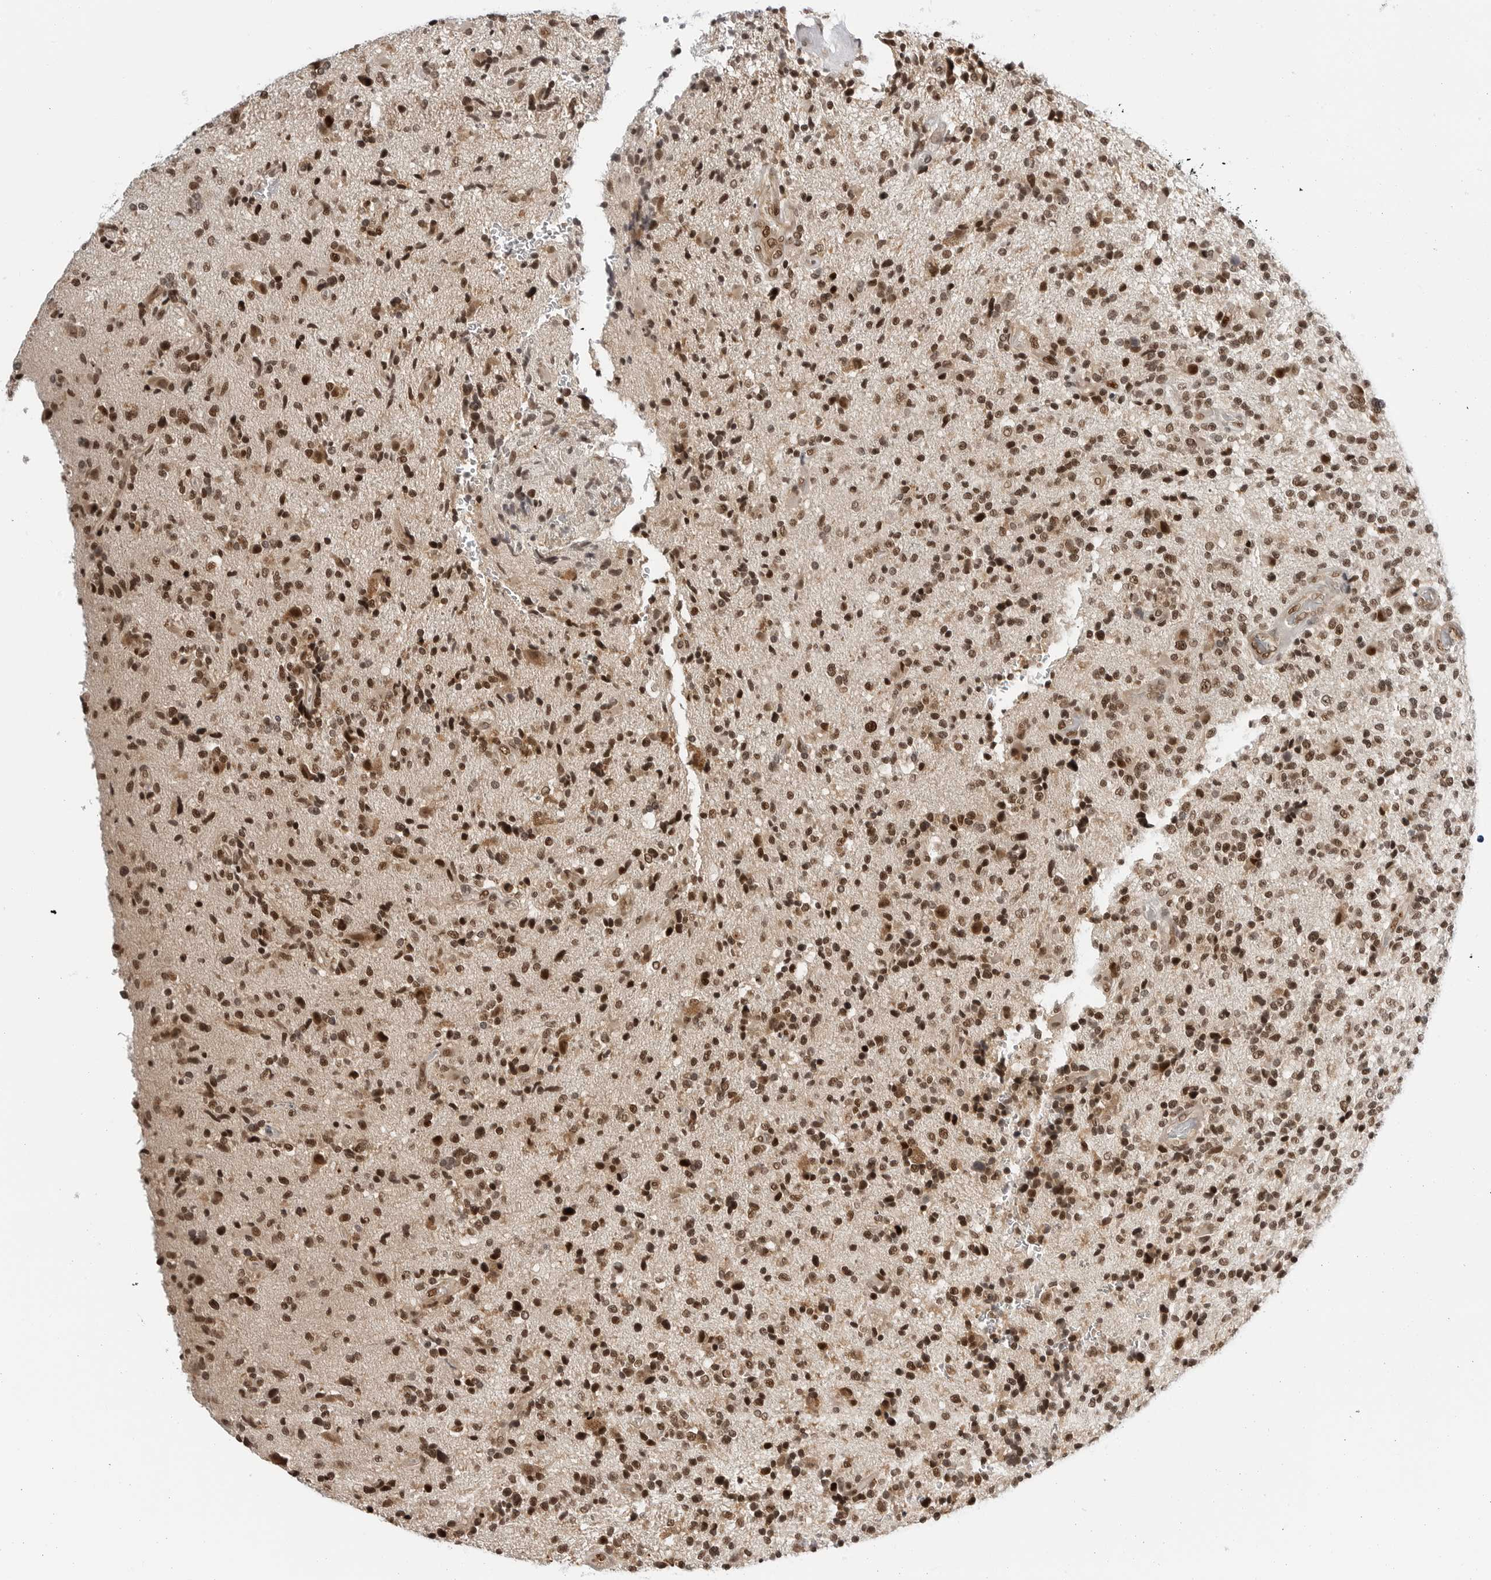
{"staining": {"intensity": "moderate", "quantity": ">75%", "location": "nuclear"}, "tissue": "glioma", "cell_type": "Tumor cells", "image_type": "cancer", "snomed": [{"axis": "morphology", "description": "Glioma, malignant, High grade"}, {"axis": "topography", "description": "Brain"}], "caption": "Immunohistochemical staining of glioma shows medium levels of moderate nuclear protein staining in approximately >75% of tumor cells.", "gene": "C8orf33", "patient": {"sex": "male", "age": 72}}